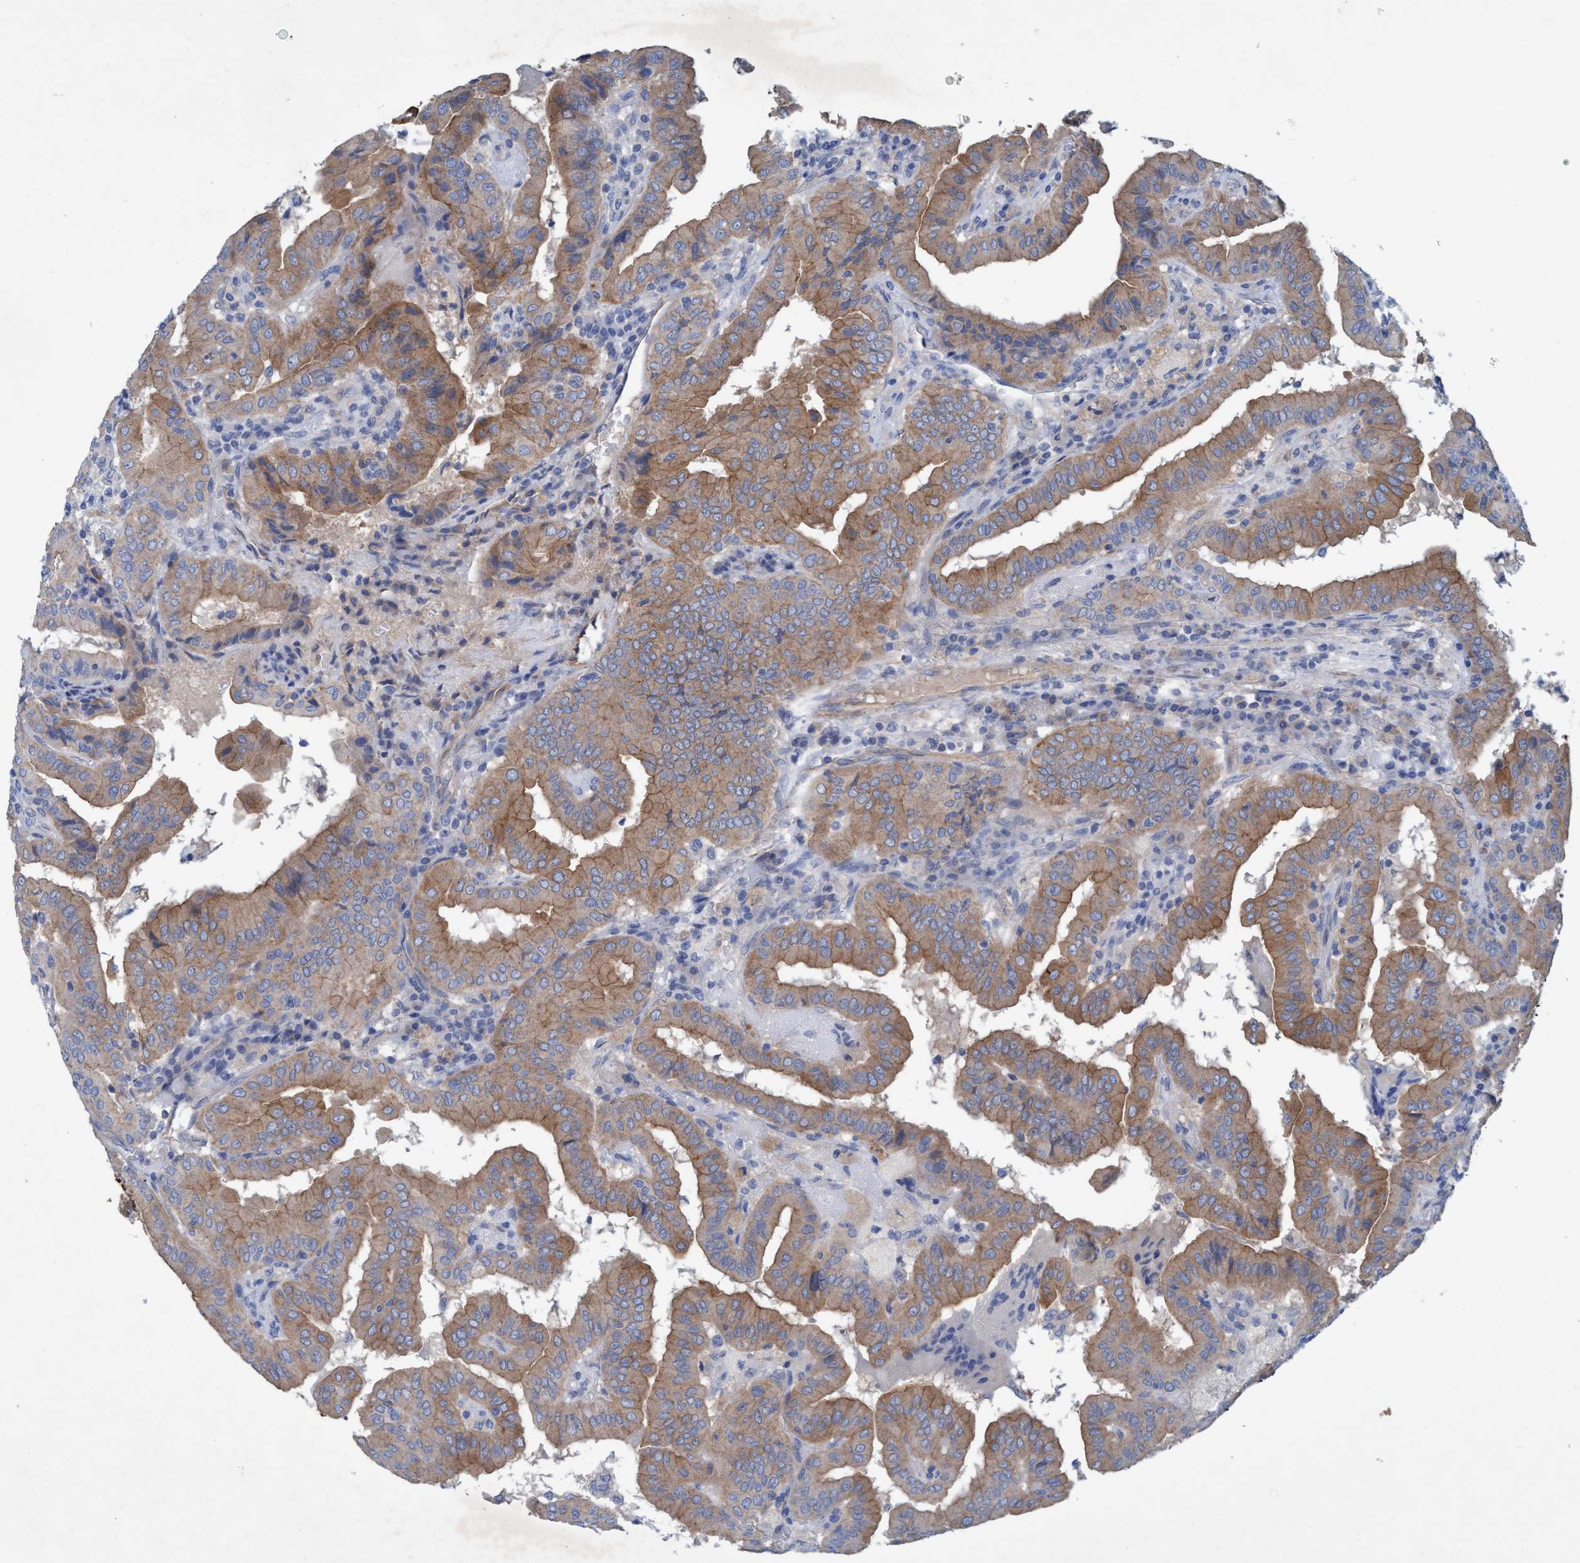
{"staining": {"intensity": "strong", "quantity": "25%-75%", "location": "cytoplasmic/membranous"}, "tissue": "thyroid cancer", "cell_type": "Tumor cells", "image_type": "cancer", "snomed": [{"axis": "morphology", "description": "Papillary adenocarcinoma, NOS"}, {"axis": "topography", "description": "Thyroid gland"}], "caption": "An image of human thyroid papillary adenocarcinoma stained for a protein exhibits strong cytoplasmic/membranous brown staining in tumor cells.", "gene": "GULP1", "patient": {"sex": "male", "age": 33}}